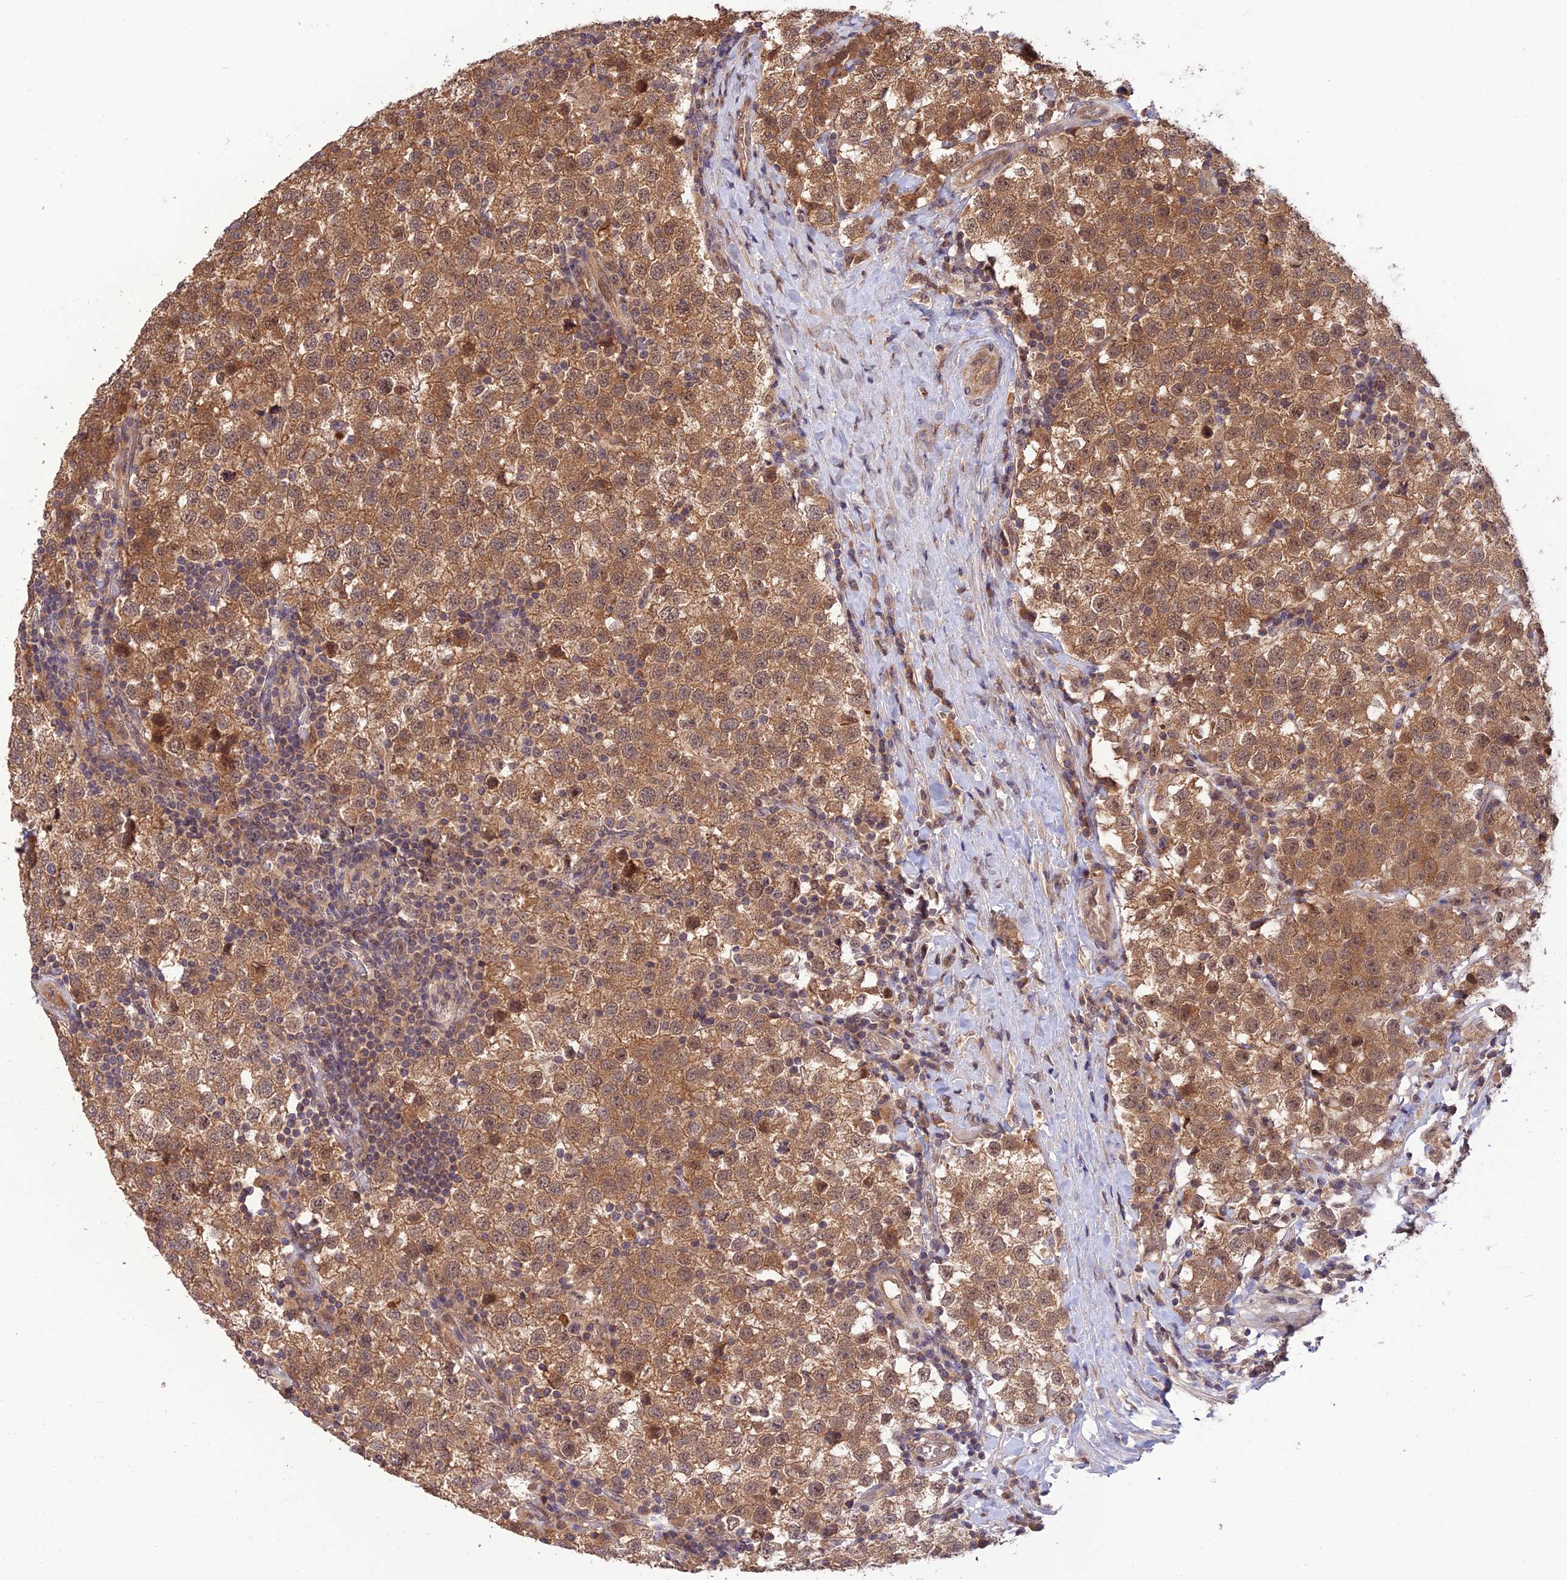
{"staining": {"intensity": "moderate", "quantity": ">75%", "location": "cytoplasmic/membranous,nuclear"}, "tissue": "testis cancer", "cell_type": "Tumor cells", "image_type": "cancer", "snomed": [{"axis": "morphology", "description": "Seminoma, NOS"}, {"axis": "topography", "description": "Testis"}], "caption": "Immunohistochemical staining of human testis cancer displays medium levels of moderate cytoplasmic/membranous and nuclear staining in approximately >75% of tumor cells.", "gene": "REV1", "patient": {"sex": "male", "age": 34}}